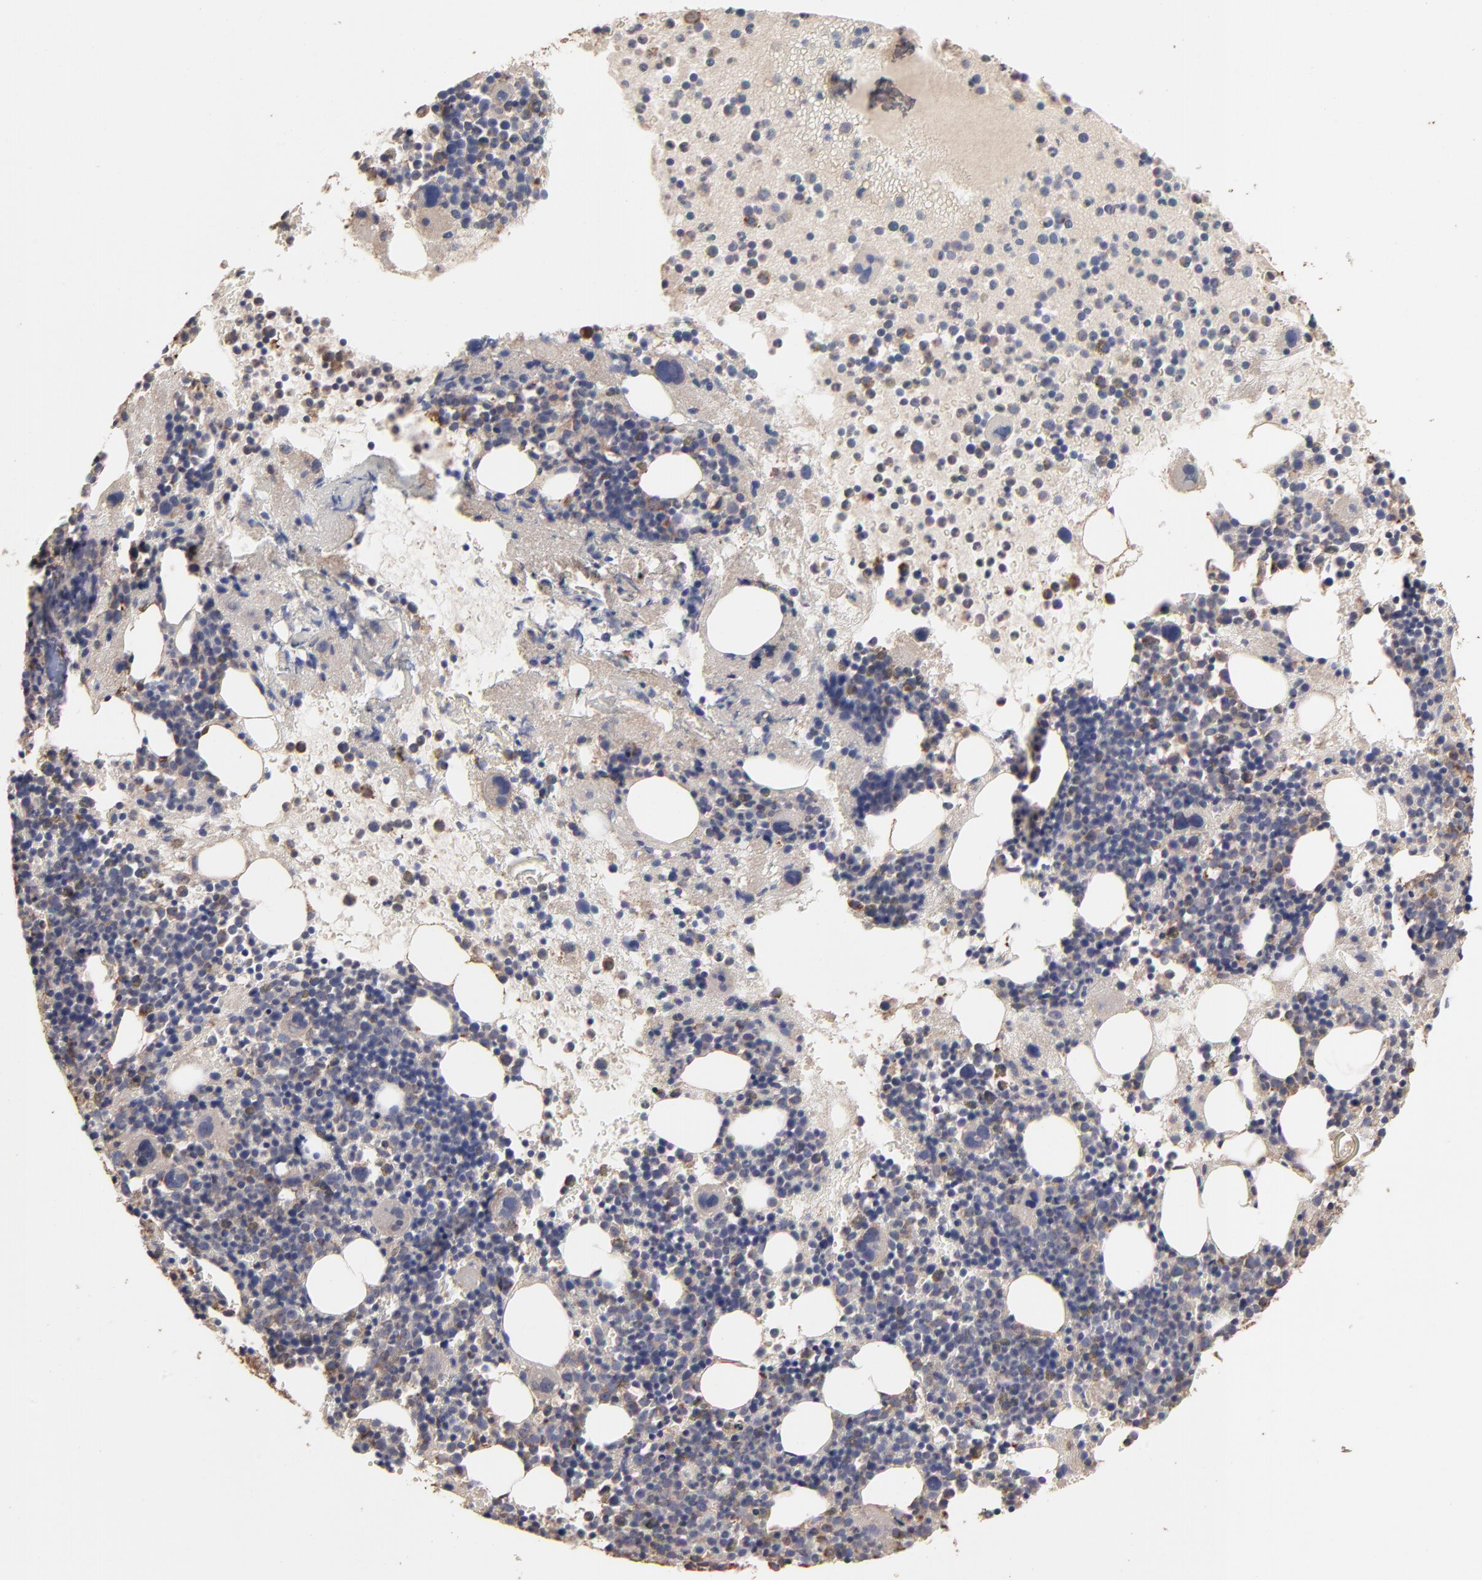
{"staining": {"intensity": "weak", "quantity": "25%-75%", "location": "cytoplasmic/membranous"}, "tissue": "bone marrow", "cell_type": "Hematopoietic cells", "image_type": "normal", "snomed": [{"axis": "morphology", "description": "Normal tissue, NOS"}, {"axis": "topography", "description": "Bone marrow"}], "caption": "Immunohistochemistry (IHC) of normal bone marrow exhibits low levels of weak cytoplasmic/membranous positivity in approximately 25%-75% of hematopoietic cells.", "gene": "TANGO2", "patient": {"sex": "male", "age": 34}}